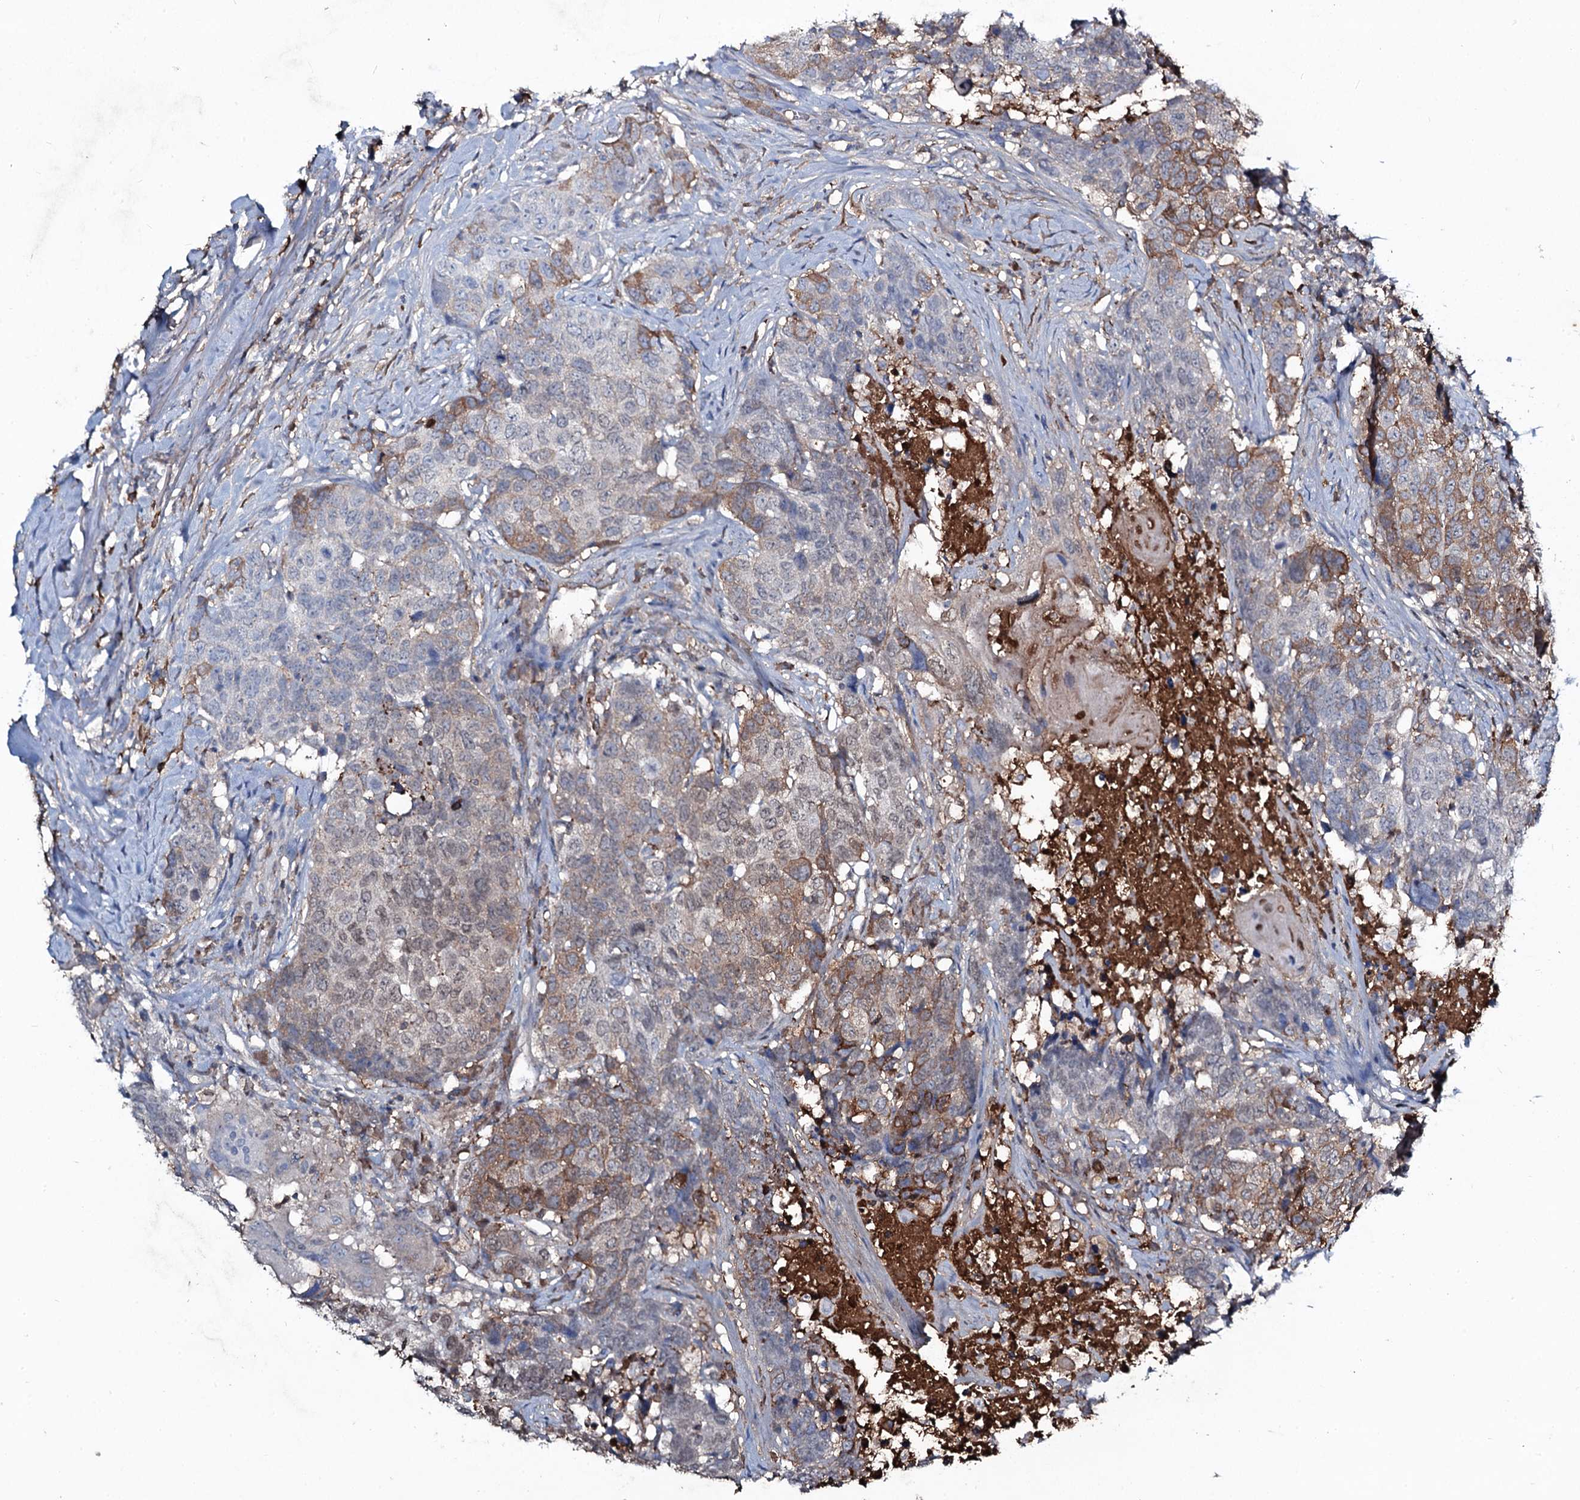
{"staining": {"intensity": "moderate", "quantity": "25%-75%", "location": "cytoplasmic/membranous"}, "tissue": "head and neck cancer", "cell_type": "Tumor cells", "image_type": "cancer", "snomed": [{"axis": "morphology", "description": "Squamous cell carcinoma, NOS"}, {"axis": "topography", "description": "Head-Neck"}], "caption": "Immunohistochemistry of head and neck cancer (squamous cell carcinoma) exhibits medium levels of moderate cytoplasmic/membranous expression in approximately 25%-75% of tumor cells.", "gene": "EDN1", "patient": {"sex": "male", "age": 66}}